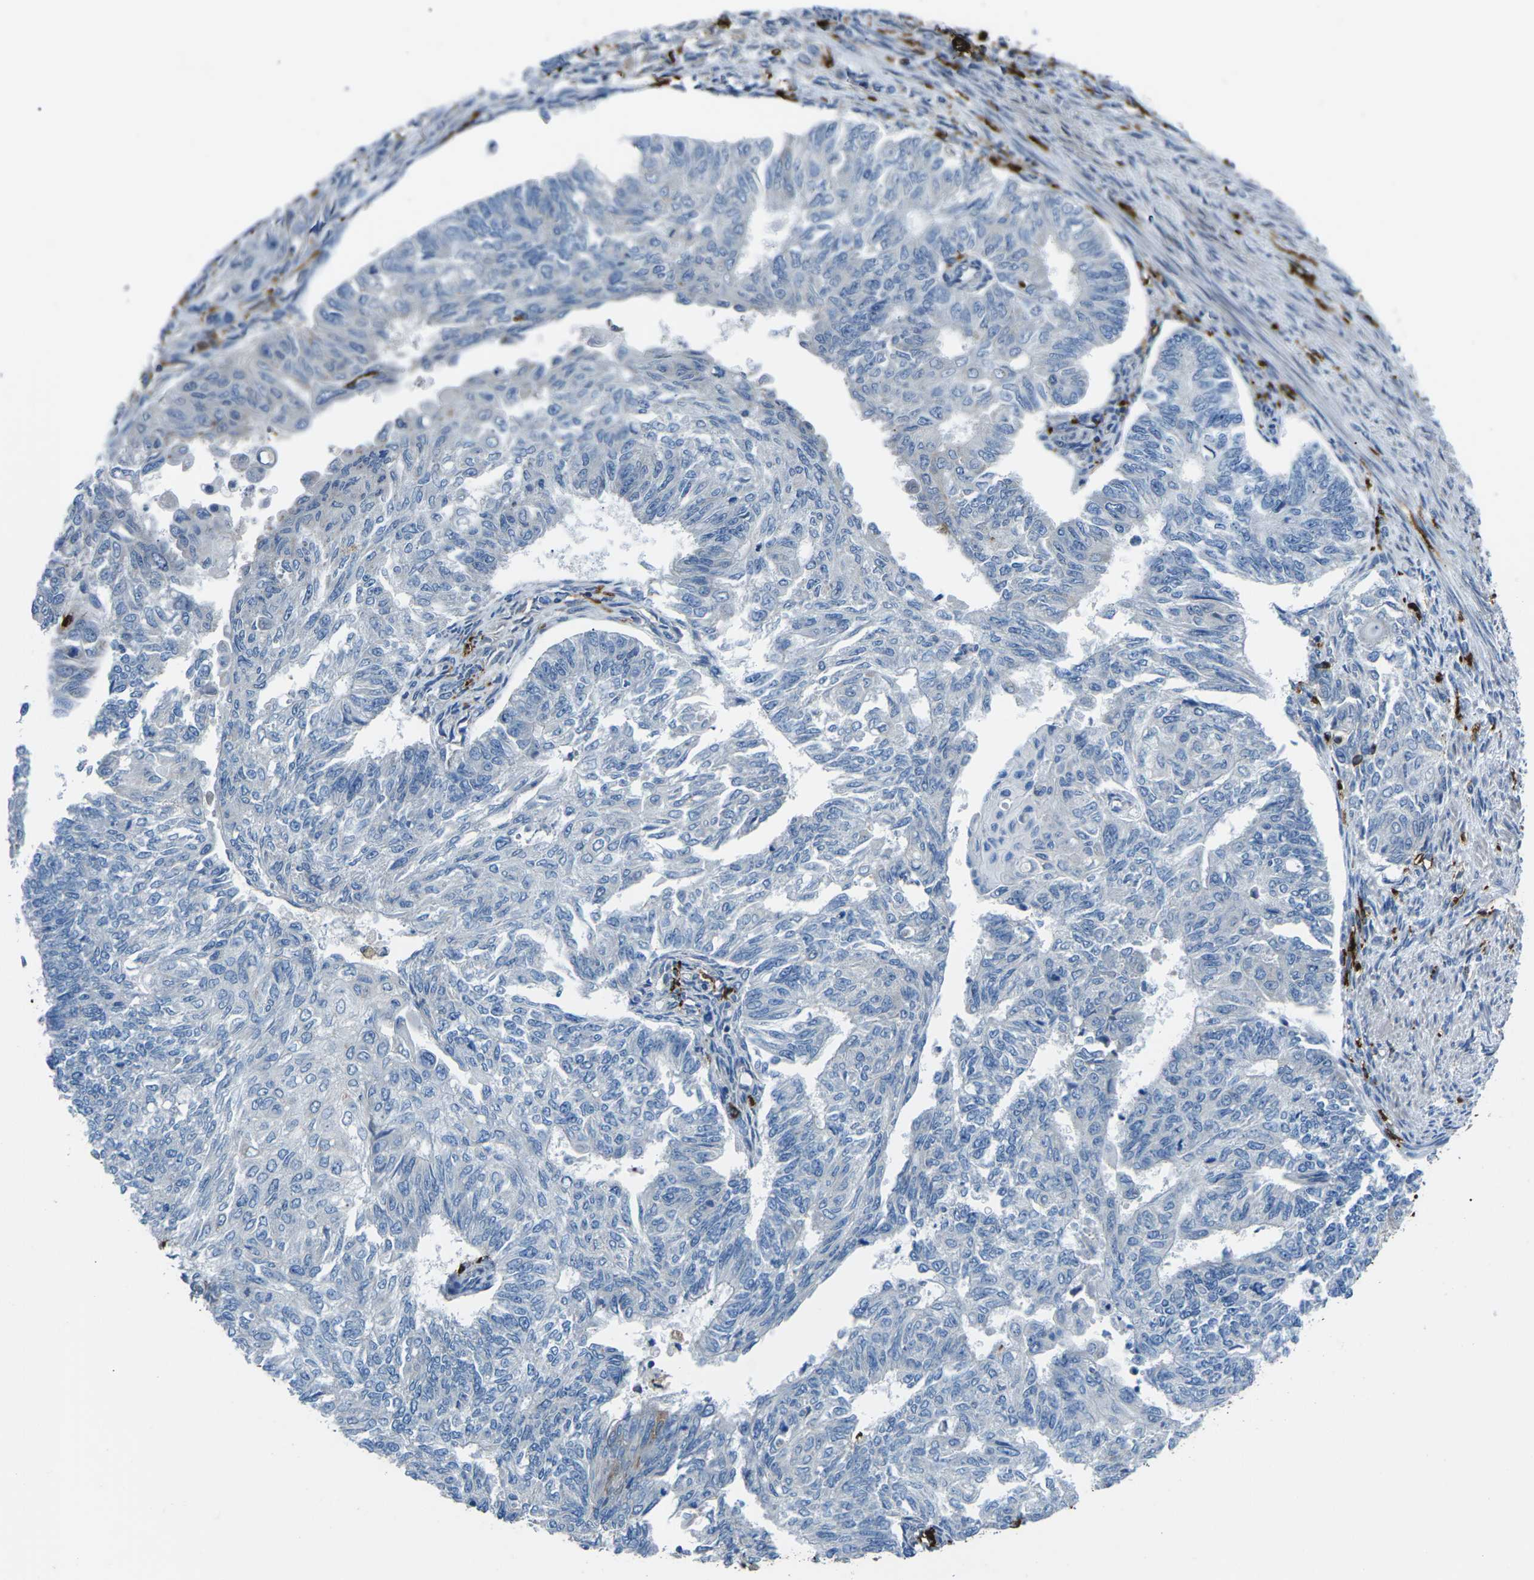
{"staining": {"intensity": "strong", "quantity": "<25%", "location": "cytoplasmic/membranous"}, "tissue": "endometrial cancer", "cell_type": "Tumor cells", "image_type": "cancer", "snomed": [{"axis": "morphology", "description": "Adenocarcinoma, NOS"}, {"axis": "topography", "description": "Endometrium"}], "caption": "Protein staining of endometrial adenocarcinoma tissue shows strong cytoplasmic/membranous staining in about <25% of tumor cells. (IHC, brightfield microscopy, high magnification).", "gene": "PTPN1", "patient": {"sex": "female", "age": 32}}